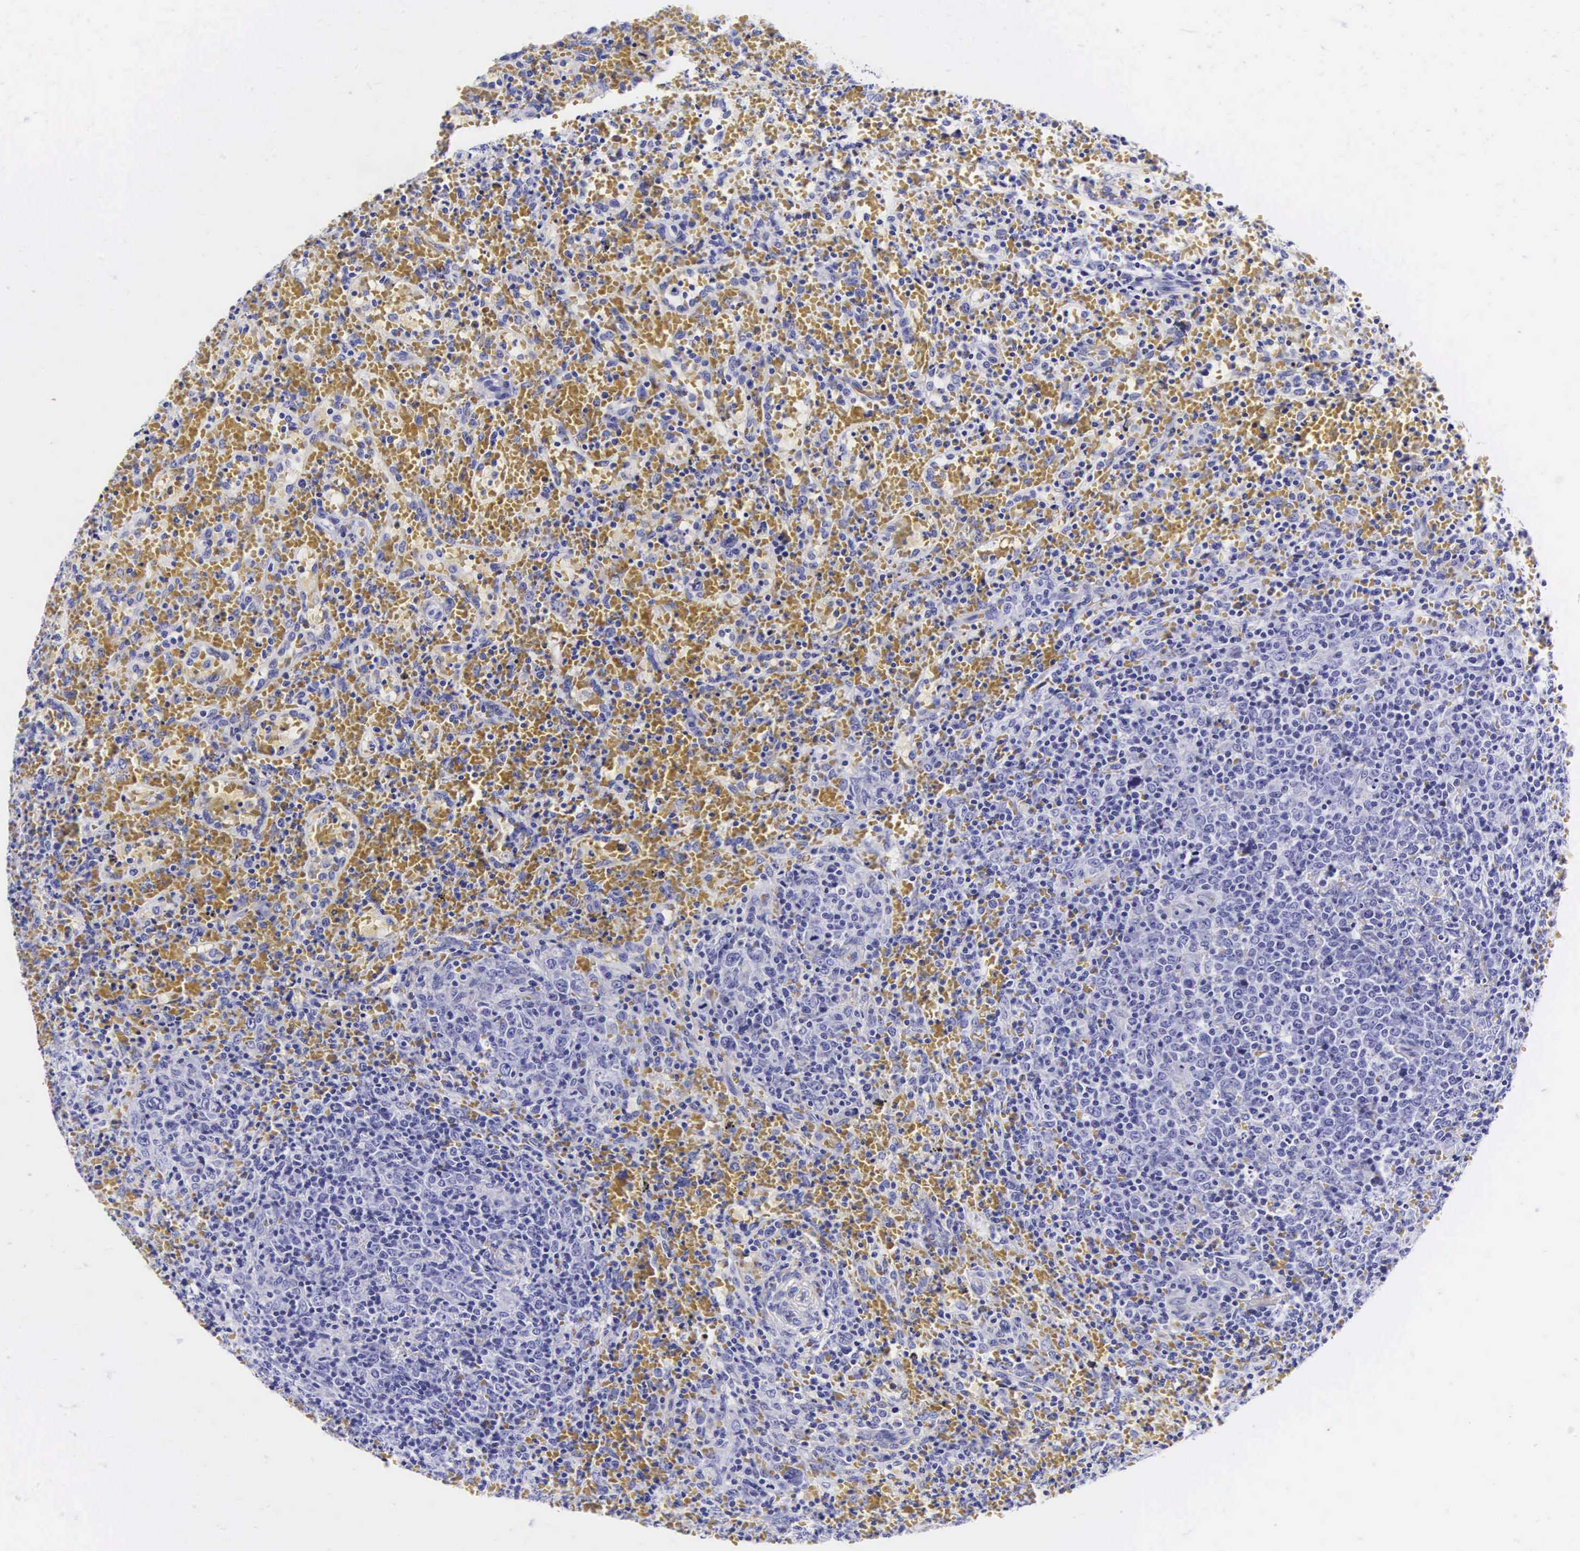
{"staining": {"intensity": "negative", "quantity": "none", "location": "none"}, "tissue": "lymphoma", "cell_type": "Tumor cells", "image_type": "cancer", "snomed": [{"axis": "morphology", "description": "Malignant lymphoma, non-Hodgkin's type, High grade"}, {"axis": "topography", "description": "Spleen"}, {"axis": "topography", "description": "Lymph node"}], "caption": "Protein analysis of high-grade malignant lymphoma, non-Hodgkin's type demonstrates no significant positivity in tumor cells.", "gene": "CD1A", "patient": {"sex": "female", "age": 70}}